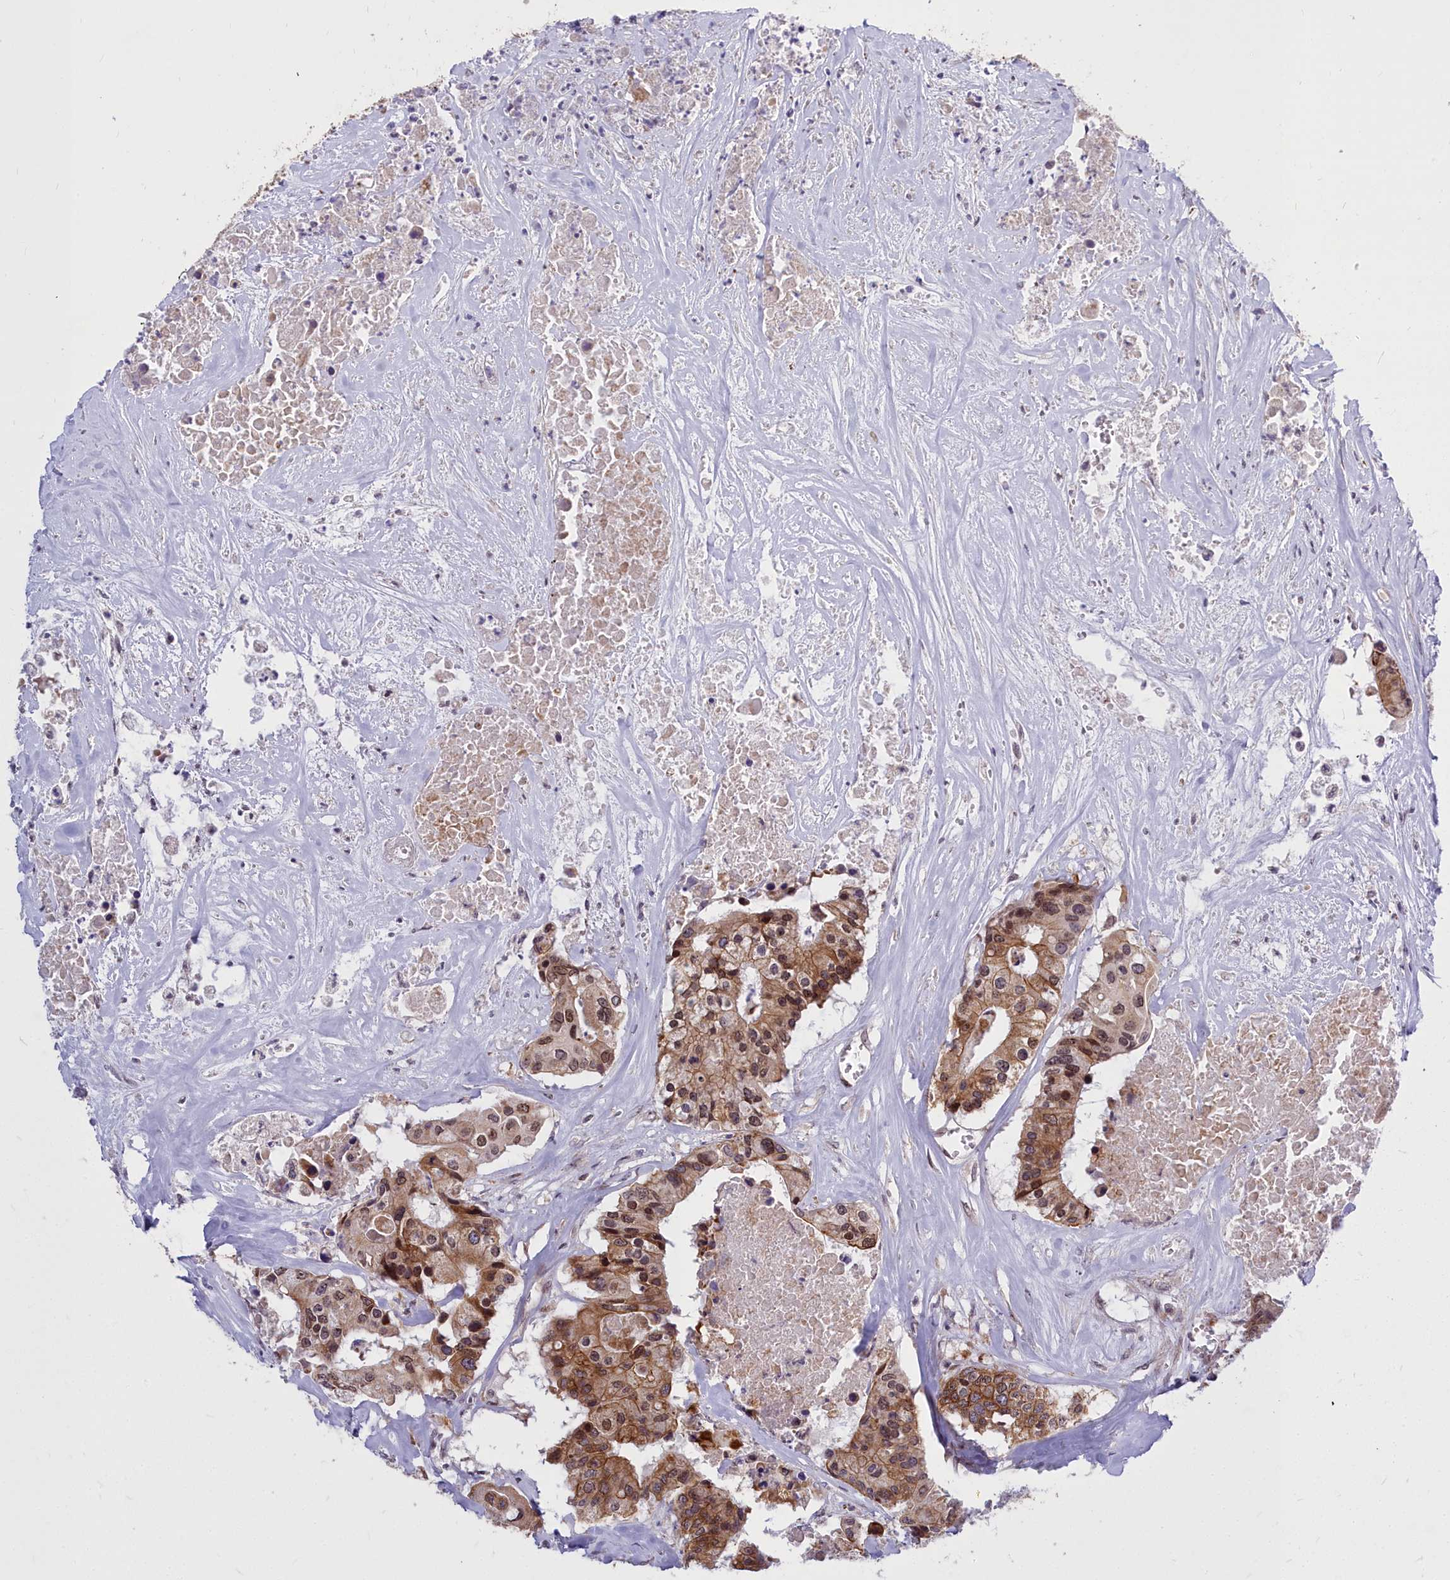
{"staining": {"intensity": "moderate", "quantity": ">75%", "location": "cytoplasmic/membranous,nuclear"}, "tissue": "colorectal cancer", "cell_type": "Tumor cells", "image_type": "cancer", "snomed": [{"axis": "morphology", "description": "Adenocarcinoma, NOS"}, {"axis": "topography", "description": "Colon"}], "caption": "Colorectal adenocarcinoma stained for a protein (brown) demonstrates moderate cytoplasmic/membranous and nuclear positive staining in about >75% of tumor cells.", "gene": "ABCB8", "patient": {"sex": "male", "age": 77}}